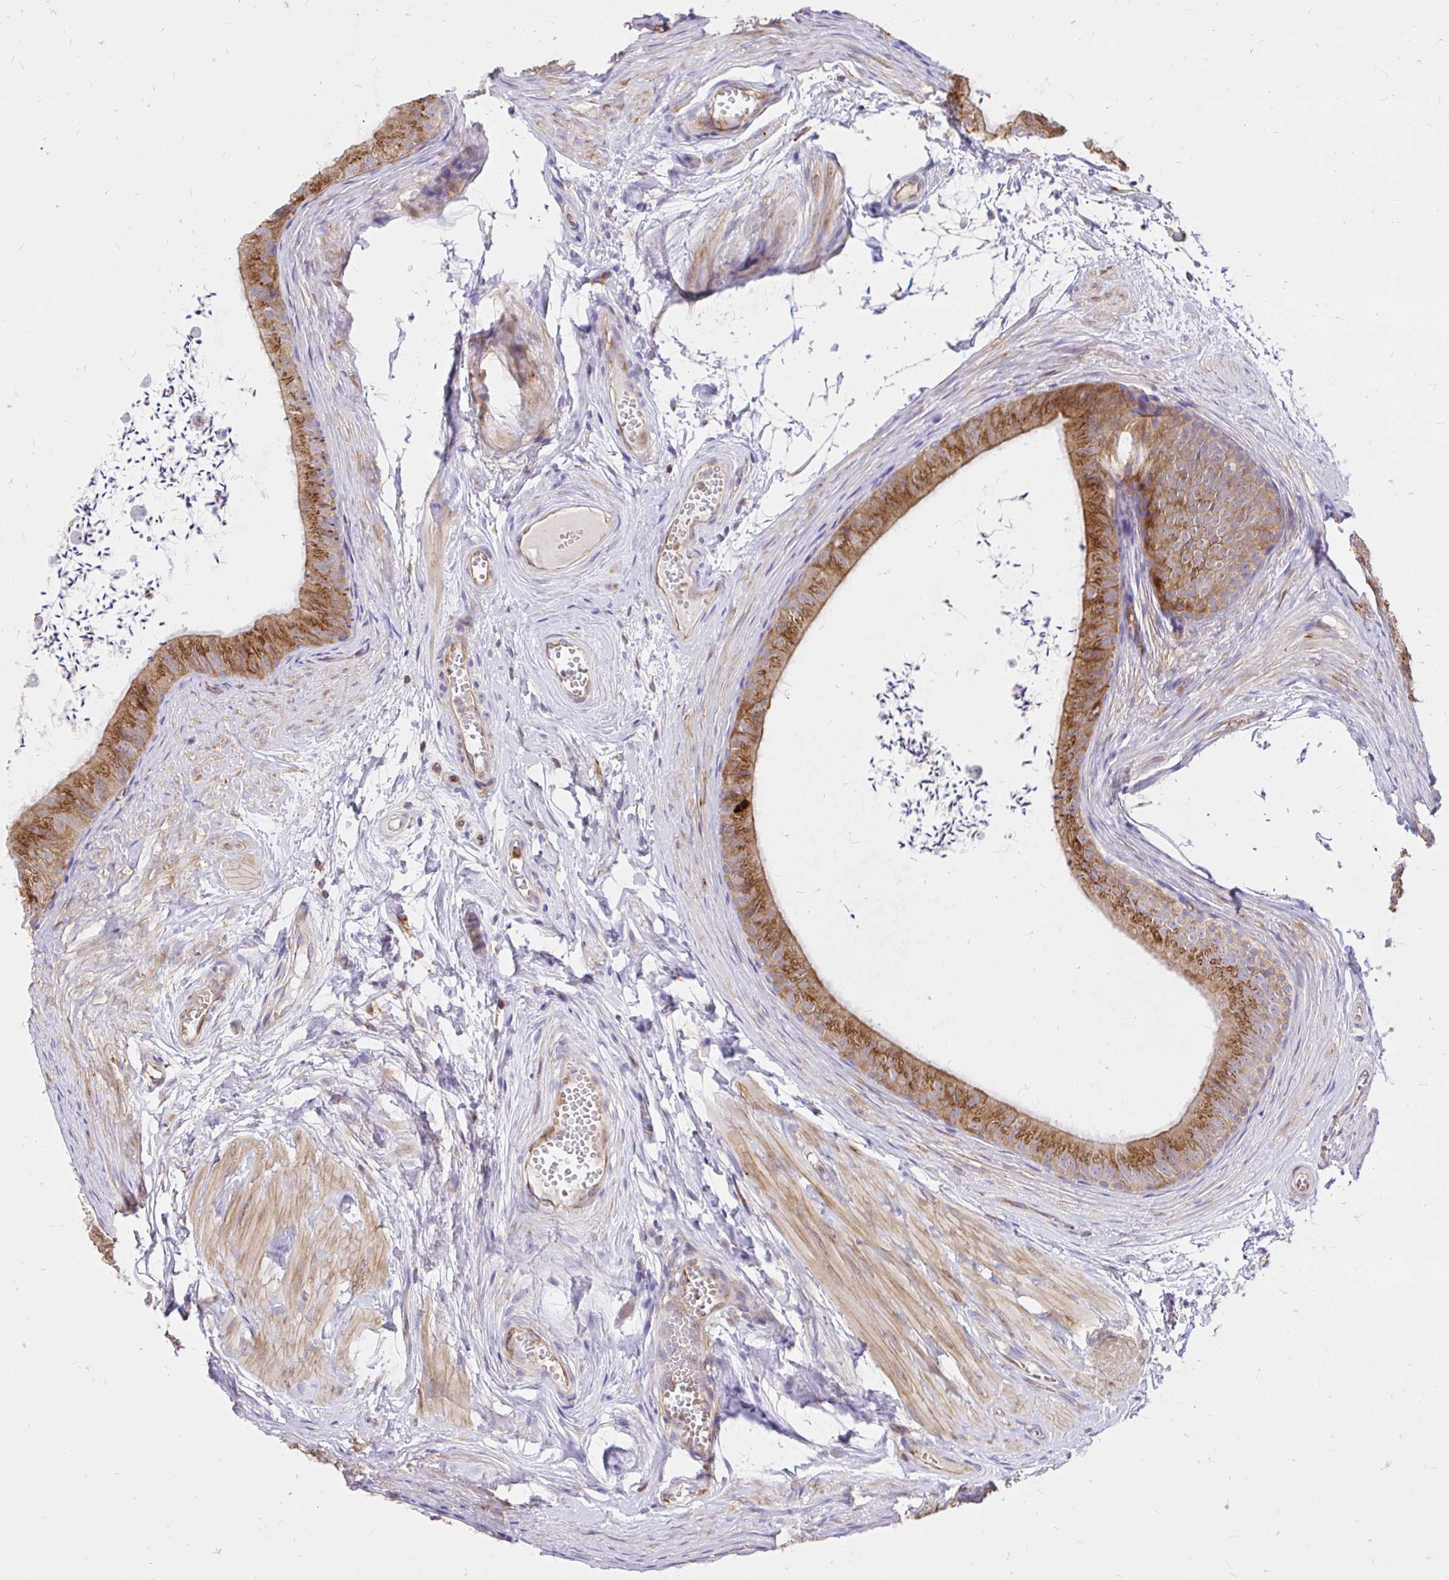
{"staining": {"intensity": "moderate", "quantity": "25%-75%", "location": "cytoplasmic/membranous"}, "tissue": "epididymis", "cell_type": "Glandular cells", "image_type": "normal", "snomed": [{"axis": "morphology", "description": "Normal tissue, NOS"}, {"axis": "topography", "description": "Epididymis, spermatic cord, NOS"}, {"axis": "topography", "description": "Epididymis"}, {"axis": "topography", "description": "Peripheral nerve tissue"}], "caption": "Epididymis stained with immunohistochemistry shows moderate cytoplasmic/membranous staining in about 25%-75% of glandular cells.", "gene": "ABCB10", "patient": {"sex": "male", "age": 29}}